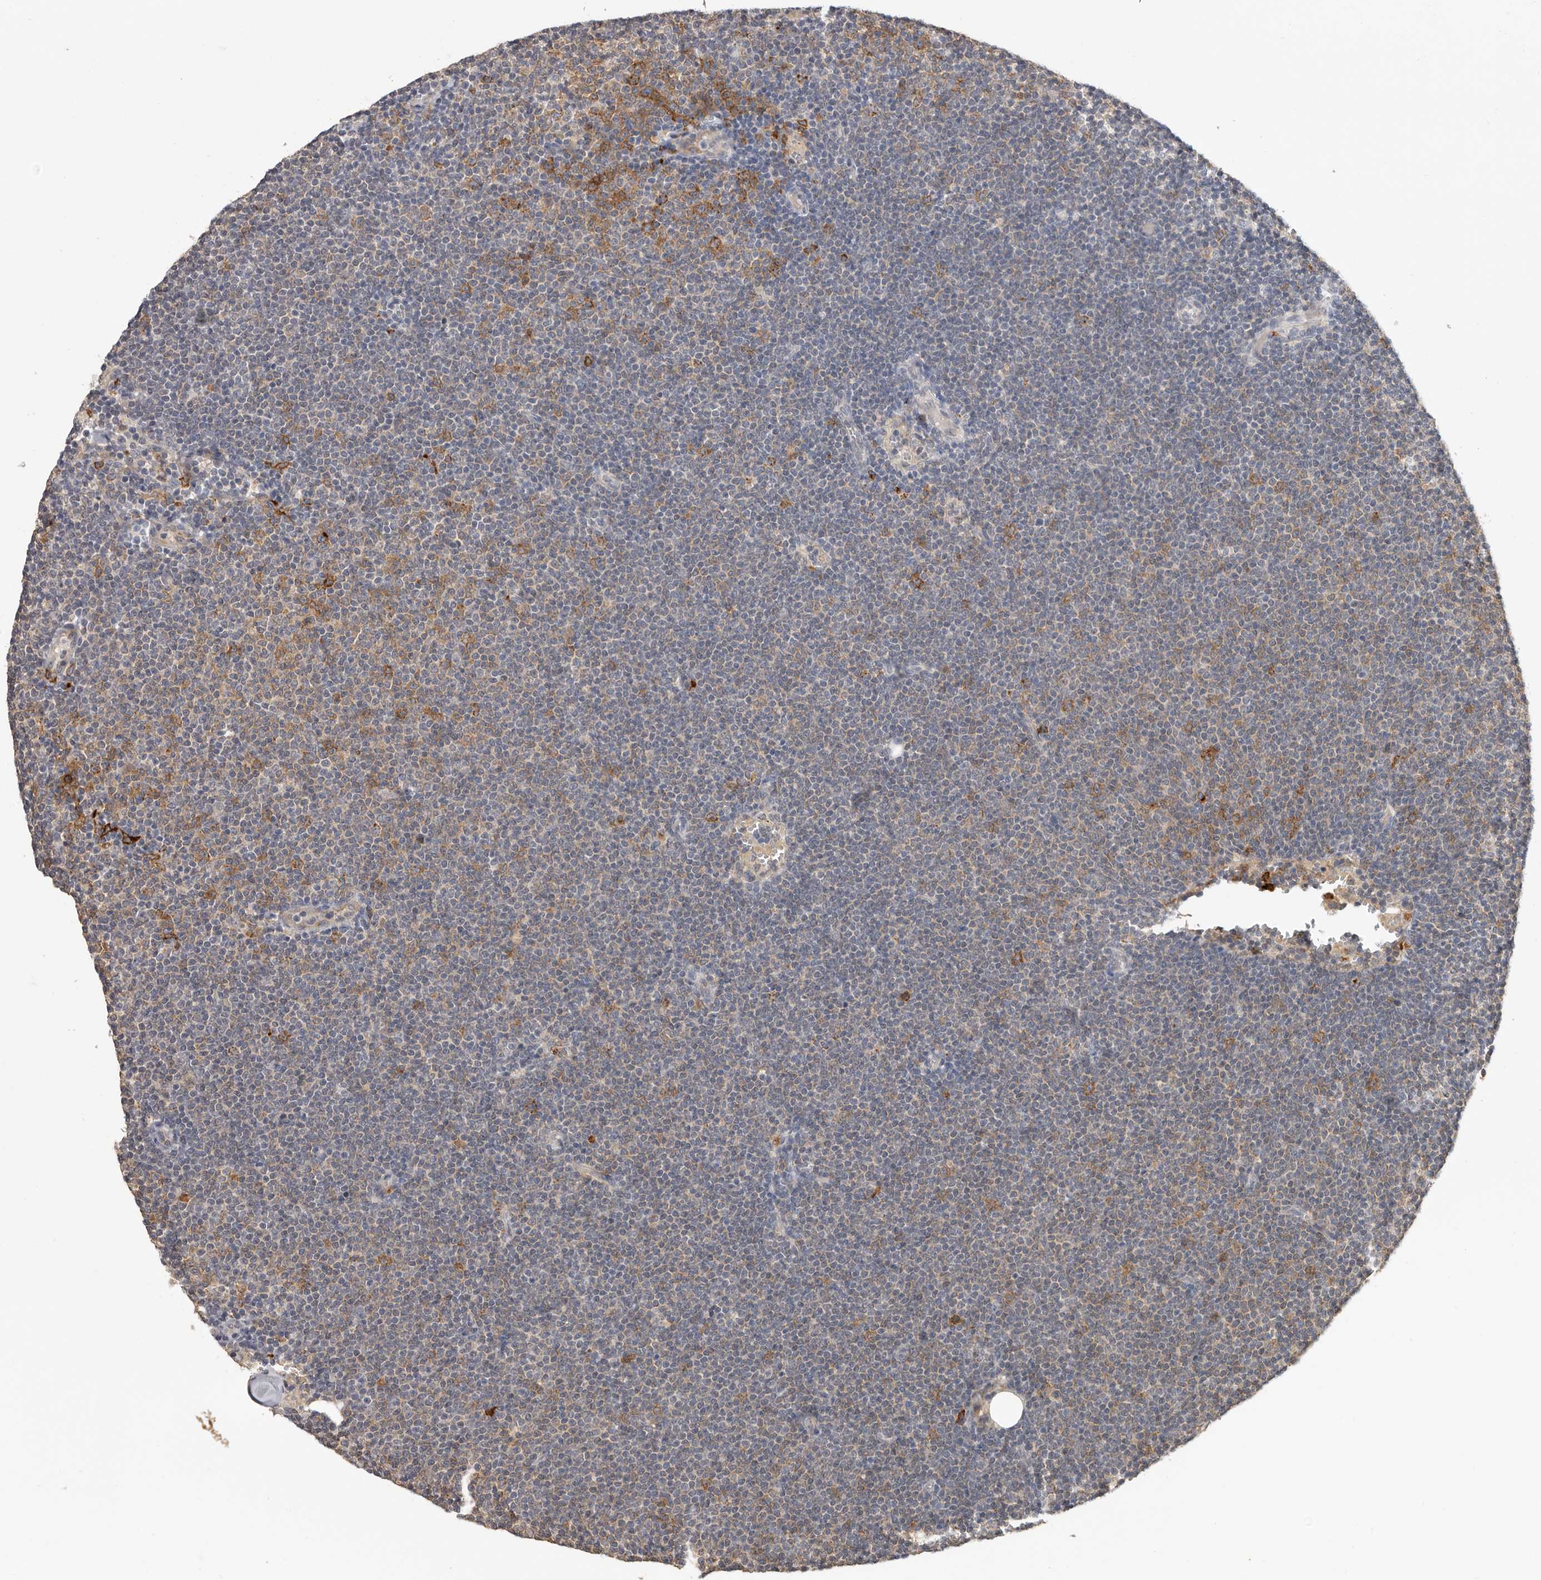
{"staining": {"intensity": "moderate", "quantity": "25%-75%", "location": "cytoplasmic/membranous"}, "tissue": "lymphoma", "cell_type": "Tumor cells", "image_type": "cancer", "snomed": [{"axis": "morphology", "description": "Malignant lymphoma, non-Hodgkin's type, Low grade"}, {"axis": "topography", "description": "Lymph node"}], "caption": "There is medium levels of moderate cytoplasmic/membranous staining in tumor cells of low-grade malignant lymphoma, non-Hodgkin's type, as demonstrated by immunohistochemical staining (brown color).", "gene": "TFRC", "patient": {"sex": "female", "age": 53}}